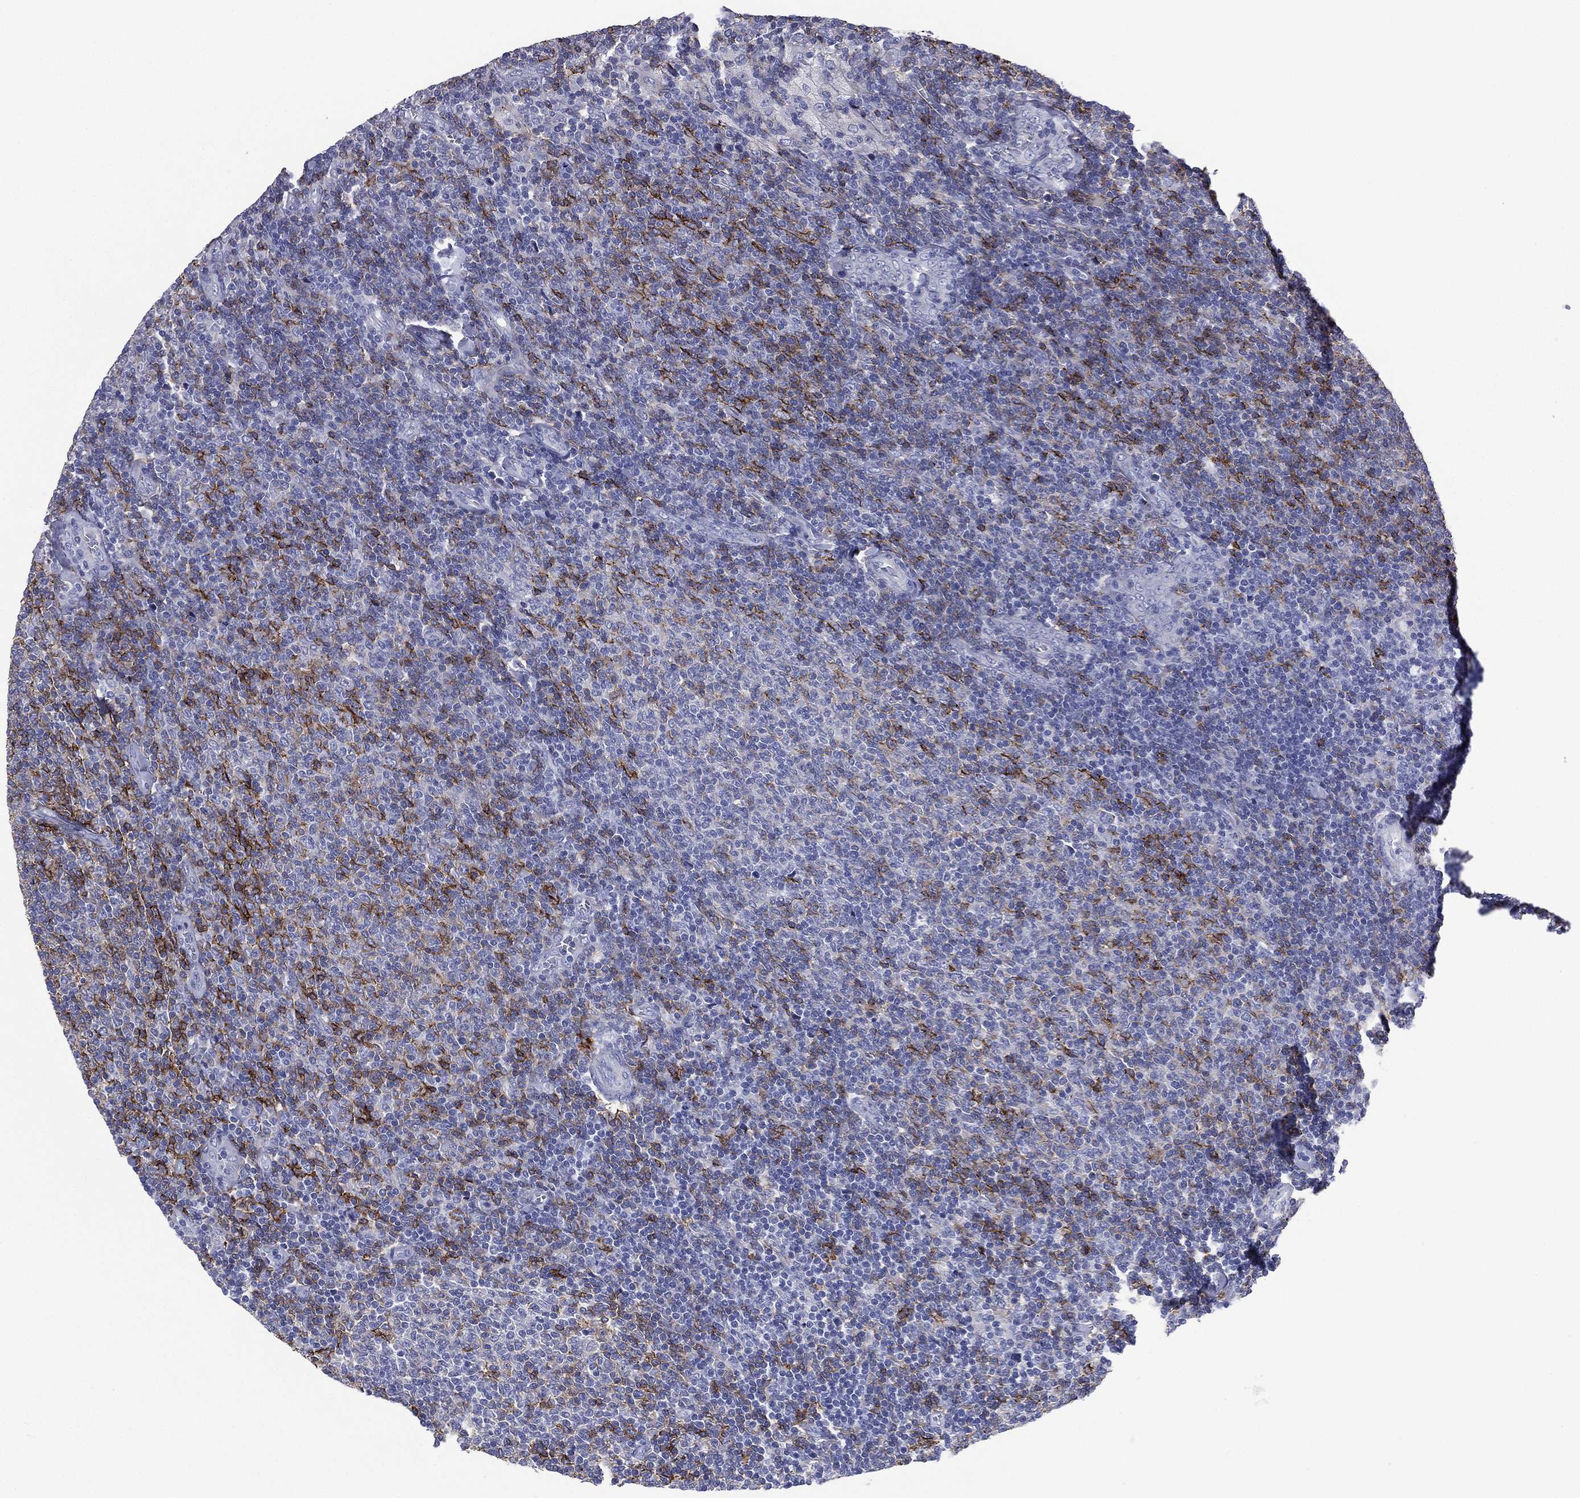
{"staining": {"intensity": "negative", "quantity": "none", "location": "none"}, "tissue": "lymphoma", "cell_type": "Tumor cells", "image_type": "cancer", "snomed": [{"axis": "morphology", "description": "Malignant lymphoma, non-Hodgkin's type, Low grade"}, {"axis": "topography", "description": "Lymph node"}], "caption": "High power microscopy photomicrograph of an immunohistochemistry photomicrograph of lymphoma, revealing no significant expression in tumor cells. (Brightfield microscopy of DAB (3,3'-diaminobenzidine) IHC at high magnification).", "gene": "FCER2", "patient": {"sex": "male", "age": 52}}